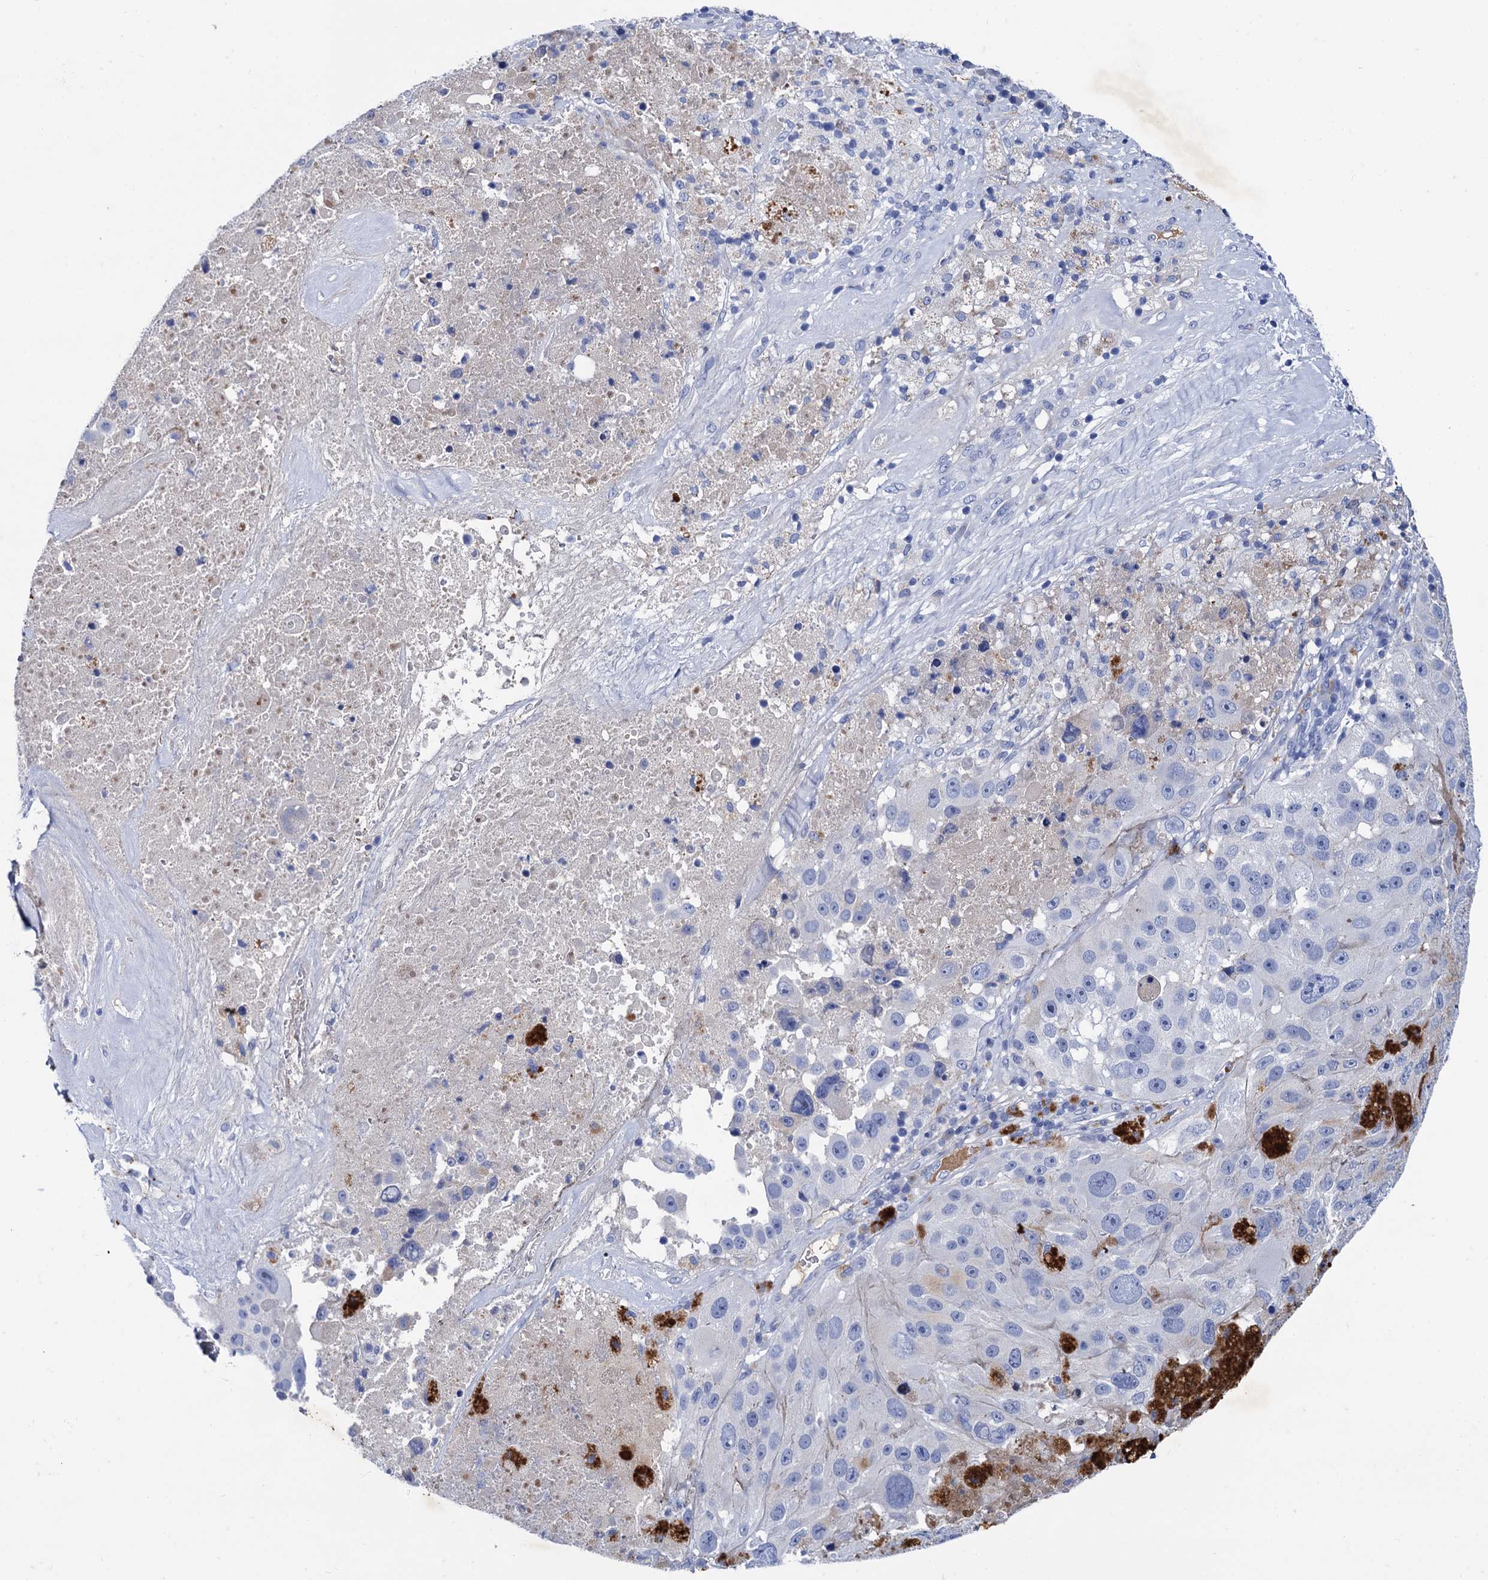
{"staining": {"intensity": "negative", "quantity": "none", "location": "none"}, "tissue": "melanoma", "cell_type": "Tumor cells", "image_type": "cancer", "snomed": [{"axis": "morphology", "description": "Malignant melanoma, Metastatic site"}, {"axis": "topography", "description": "Lymph node"}], "caption": "Immunohistochemical staining of human malignant melanoma (metastatic site) displays no significant staining in tumor cells.", "gene": "TMEM72", "patient": {"sex": "male", "age": 62}}